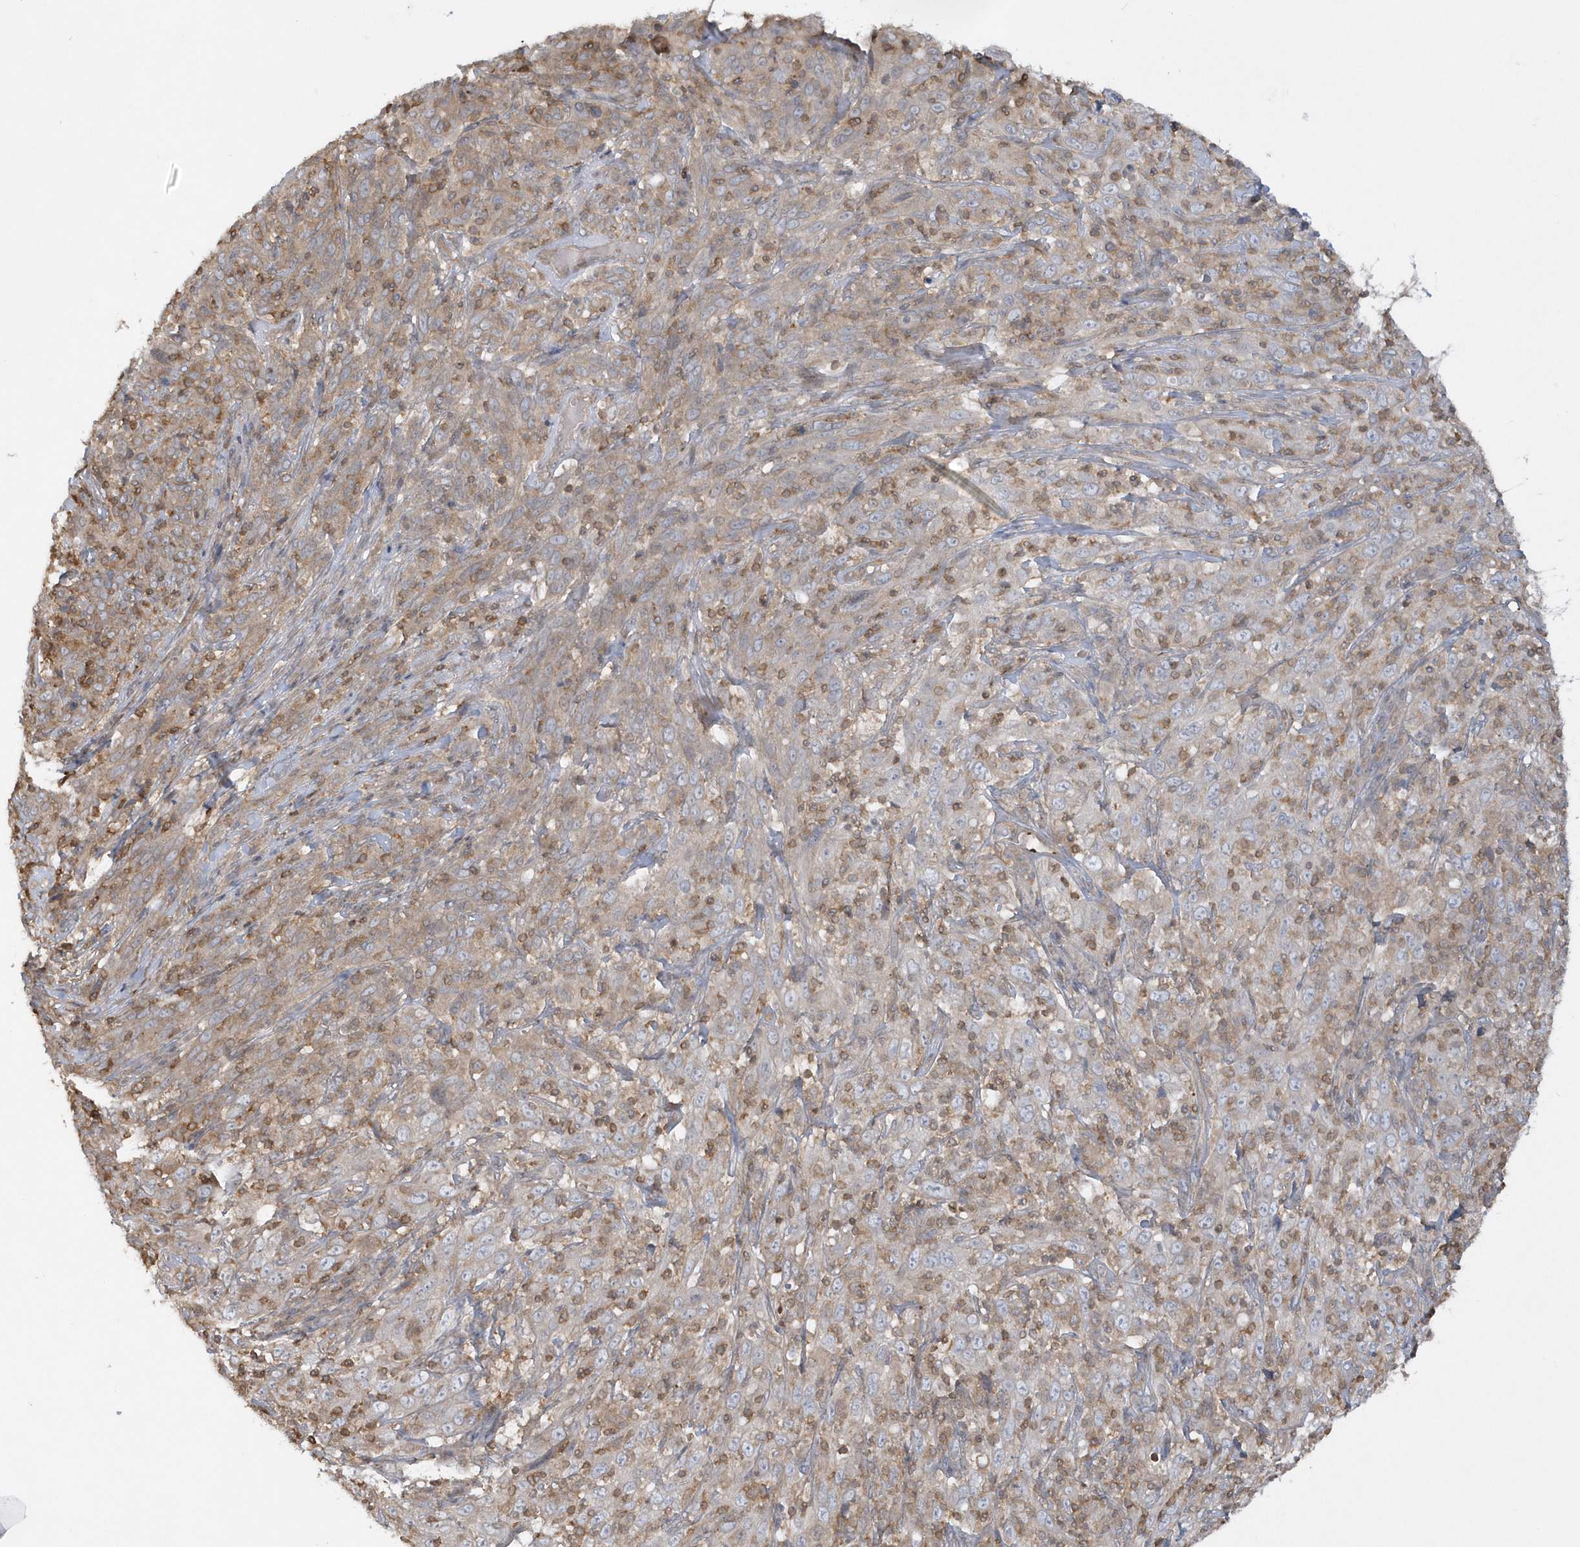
{"staining": {"intensity": "weak", "quantity": "<25%", "location": "cytoplasmic/membranous"}, "tissue": "cervical cancer", "cell_type": "Tumor cells", "image_type": "cancer", "snomed": [{"axis": "morphology", "description": "Squamous cell carcinoma, NOS"}, {"axis": "topography", "description": "Cervix"}], "caption": "Histopathology image shows no protein expression in tumor cells of cervical squamous cell carcinoma tissue.", "gene": "BSN", "patient": {"sex": "female", "age": 46}}